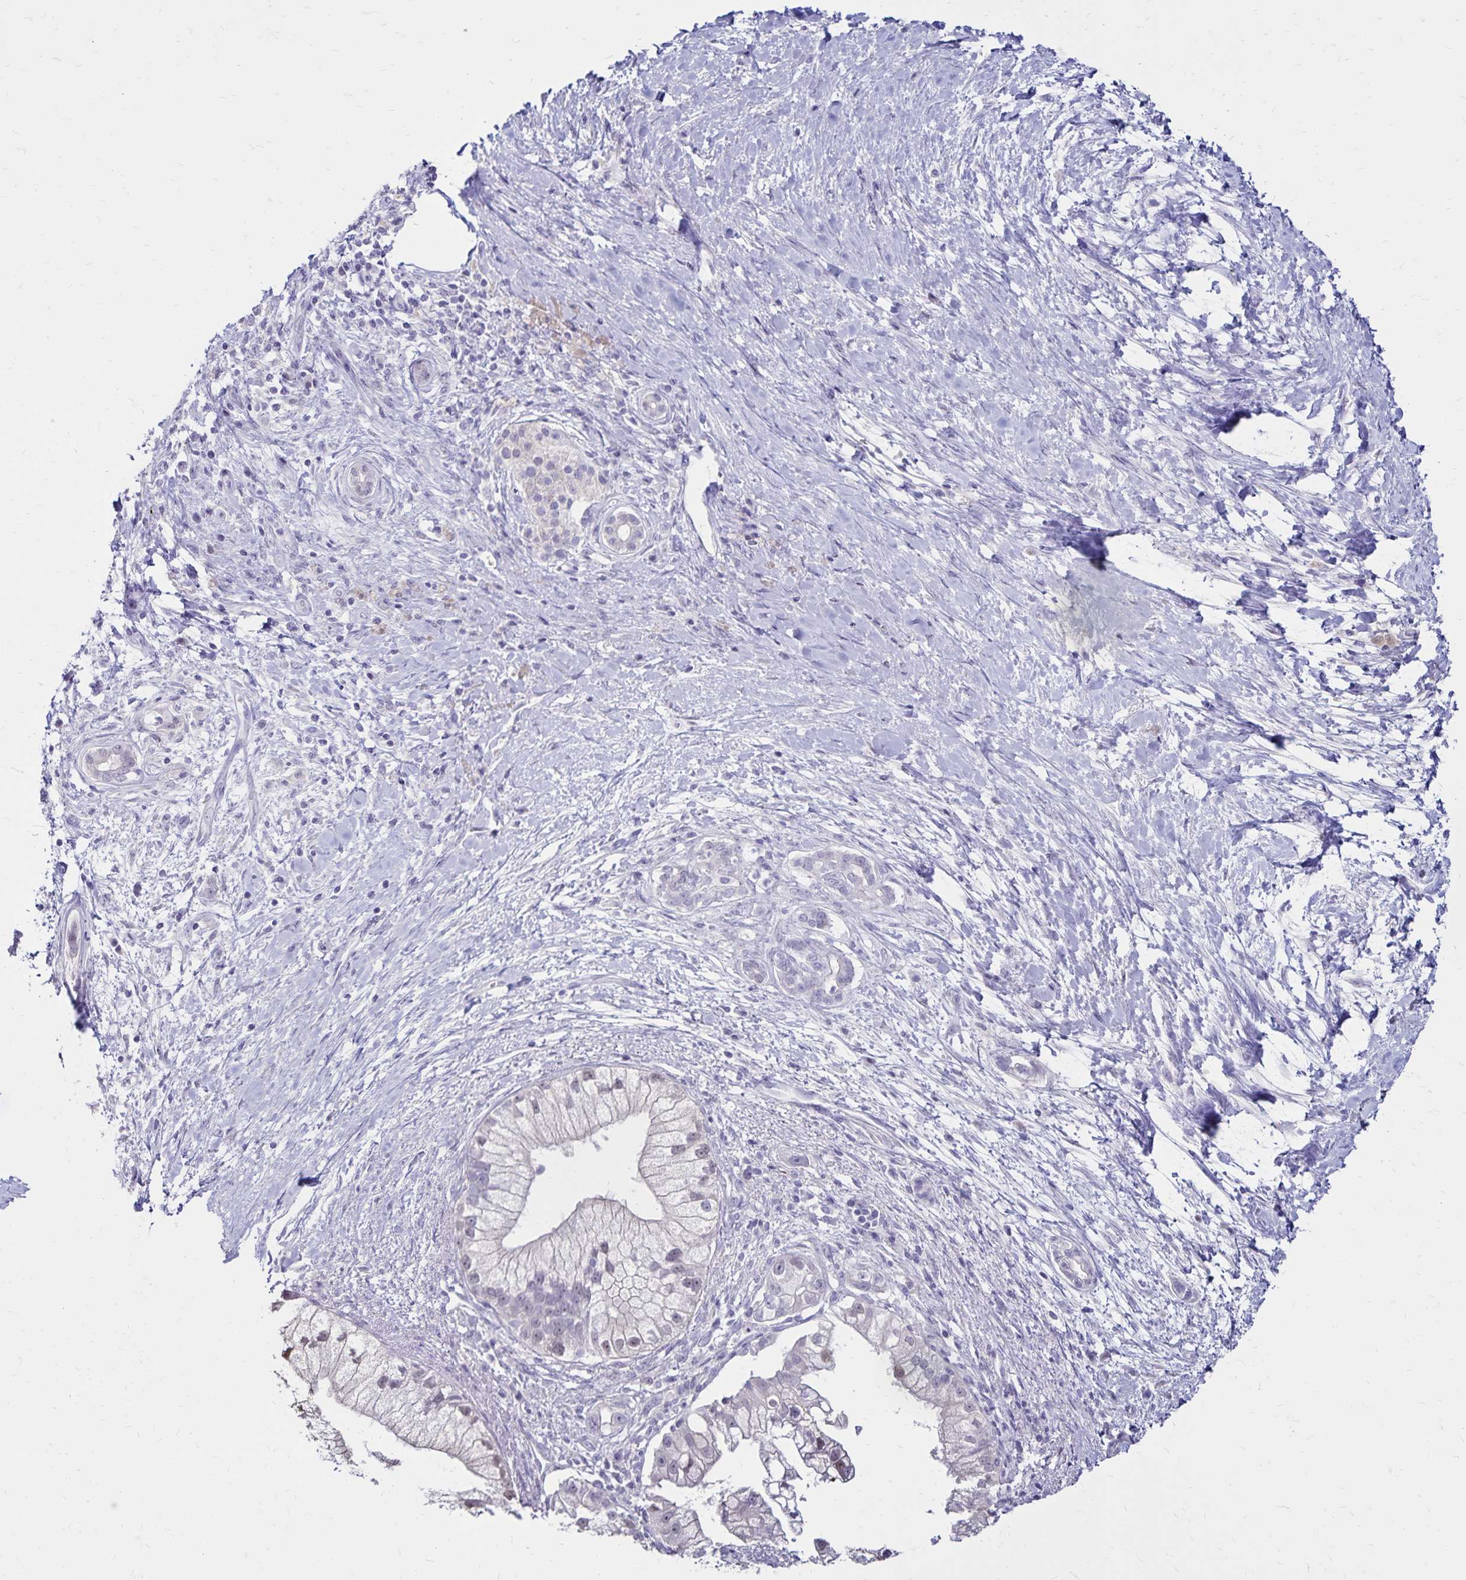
{"staining": {"intensity": "negative", "quantity": "none", "location": "none"}, "tissue": "pancreatic cancer", "cell_type": "Tumor cells", "image_type": "cancer", "snomed": [{"axis": "morphology", "description": "Adenocarcinoma, NOS"}, {"axis": "topography", "description": "Pancreas"}], "caption": "Micrograph shows no significant protein positivity in tumor cells of adenocarcinoma (pancreatic).", "gene": "SH3GL3", "patient": {"sex": "male", "age": 70}}